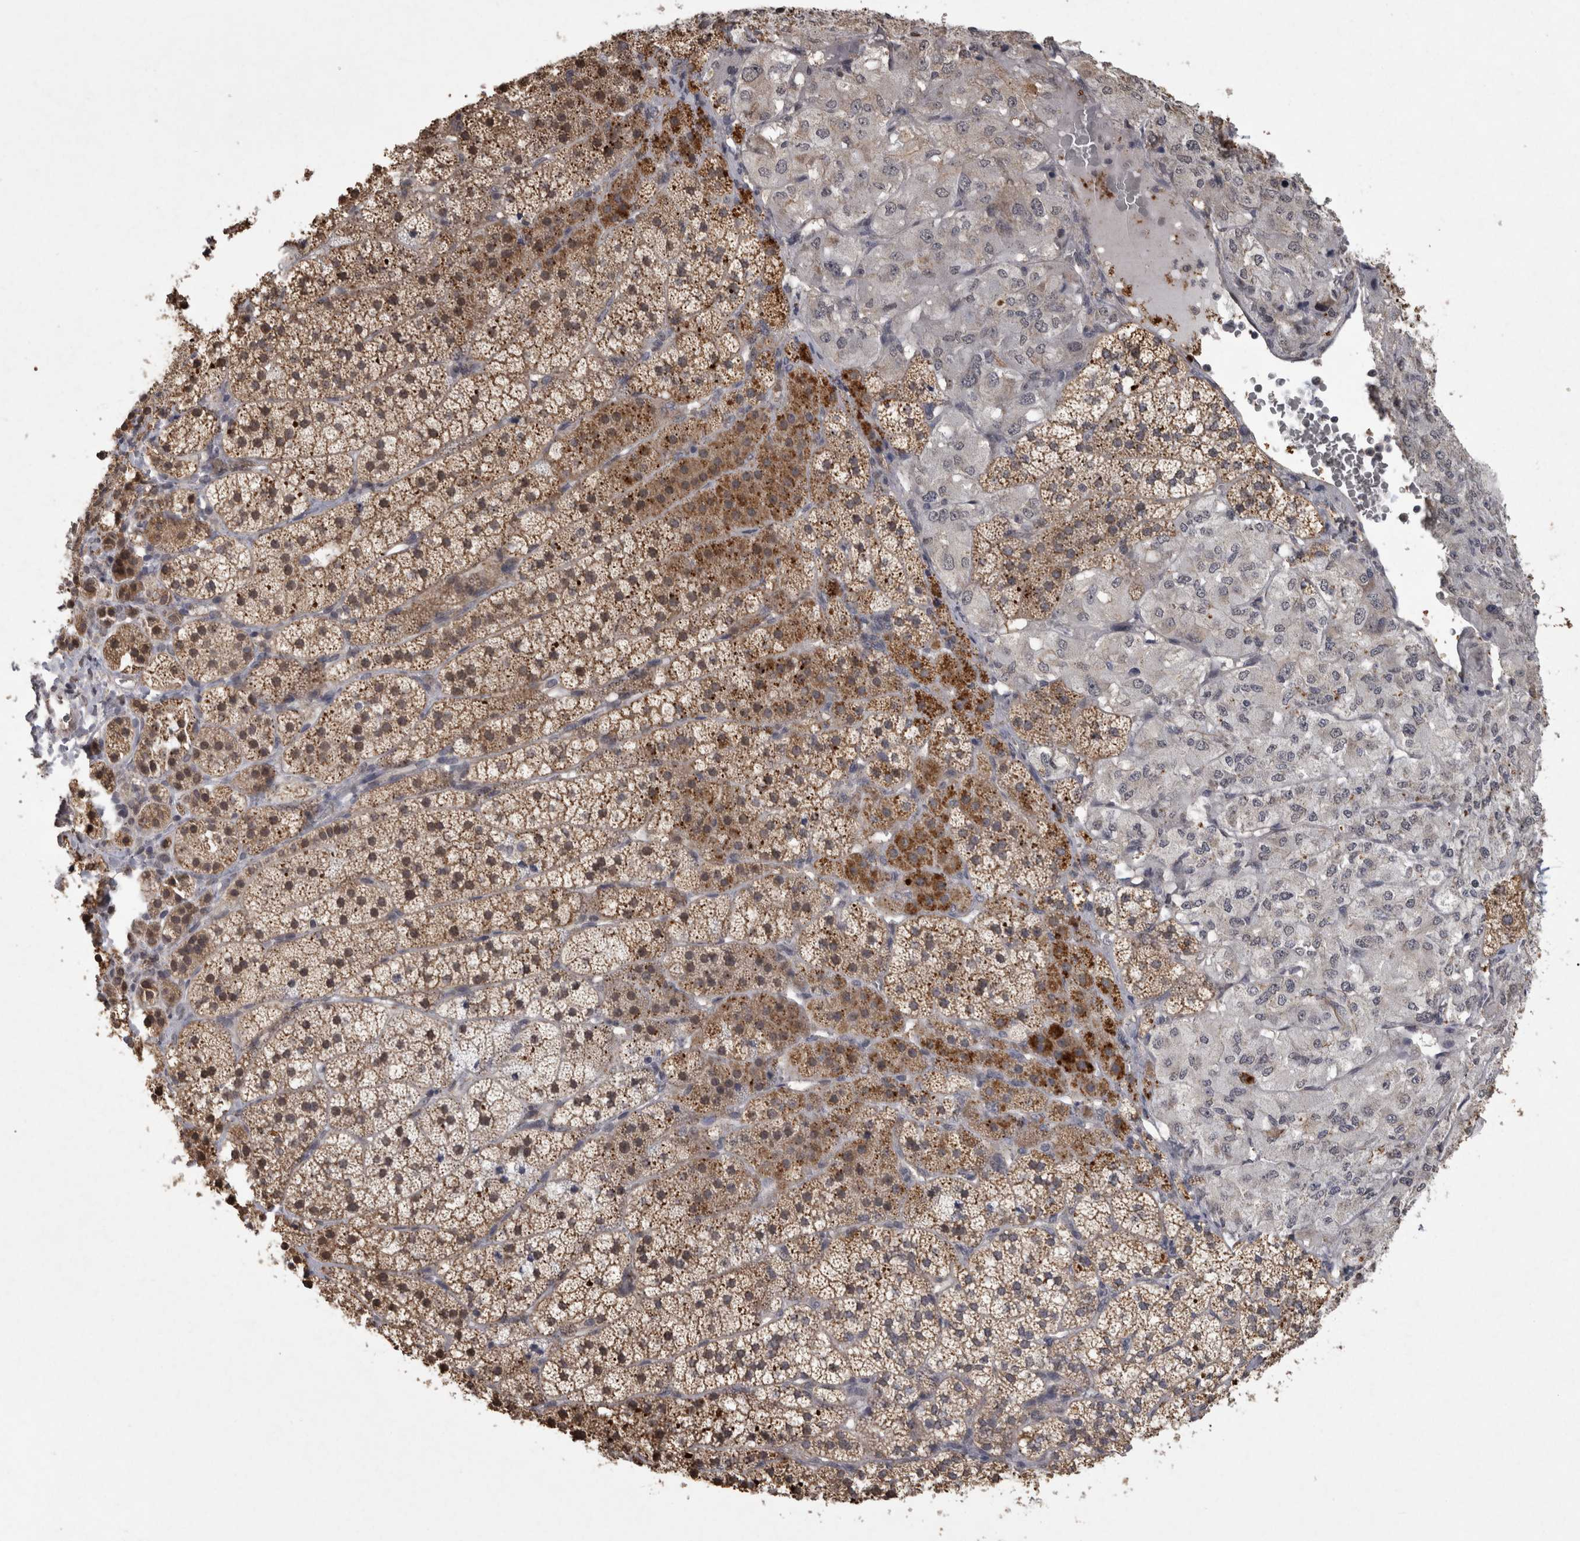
{"staining": {"intensity": "moderate", "quantity": "25%-75%", "location": "cytoplasmic/membranous"}, "tissue": "adrenal gland", "cell_type": "Glandular cells", "image_type": "normal", "snomed": [{"axis": "morphology", "description": "Normal tissue, NOS"}, {"axis": "topography", "description": "Adrenal gland"}], "caption": "Adrenal gland stained for a protein exhibits moderate cytoplasmic/membranous positivity in glandular cells. Nuclei are stained in blue.", "gene": "MEP1A", "patient": {"sex": "female", "age": 44}}